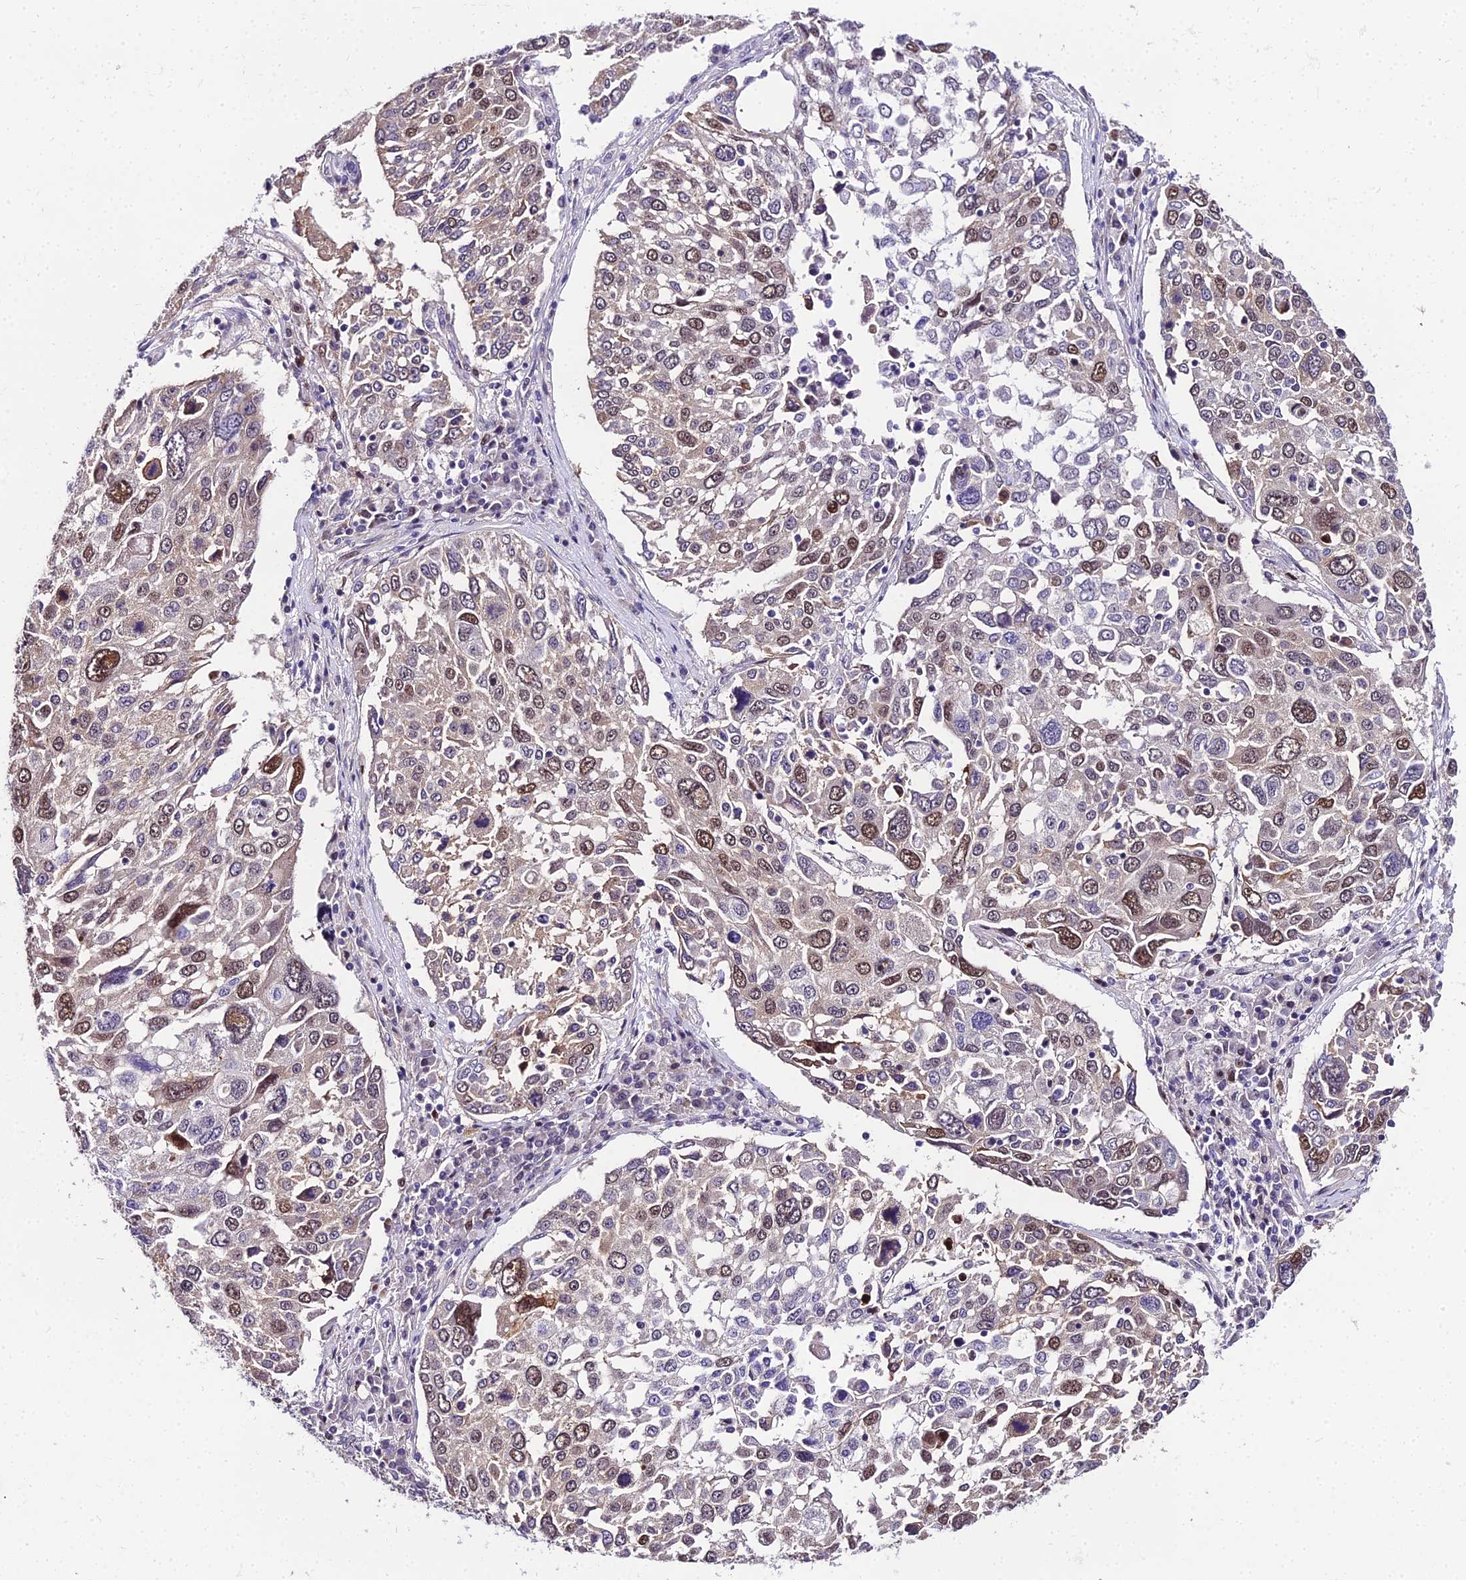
{"staining": {"intensity": "moderate", "quantity": "25%-75%", "location": "nuclear"}, "tissue": "lung cancer", "cell_type": "Tumor cells", "image_type": "cancer", "snomed": [{"axis": "morphology", "description": "Squamous cell carcinoma, NOS"}, {"axis": "topography", "description": "Lung"}], "caption": "Lung cancer tissue displays moderate nuclear staining in approximately 25%-75% of tumor cells, visualized by immunohistochemistry.", "gene": "TRIML2", "patient": {"sex": "male", "age": 65}}